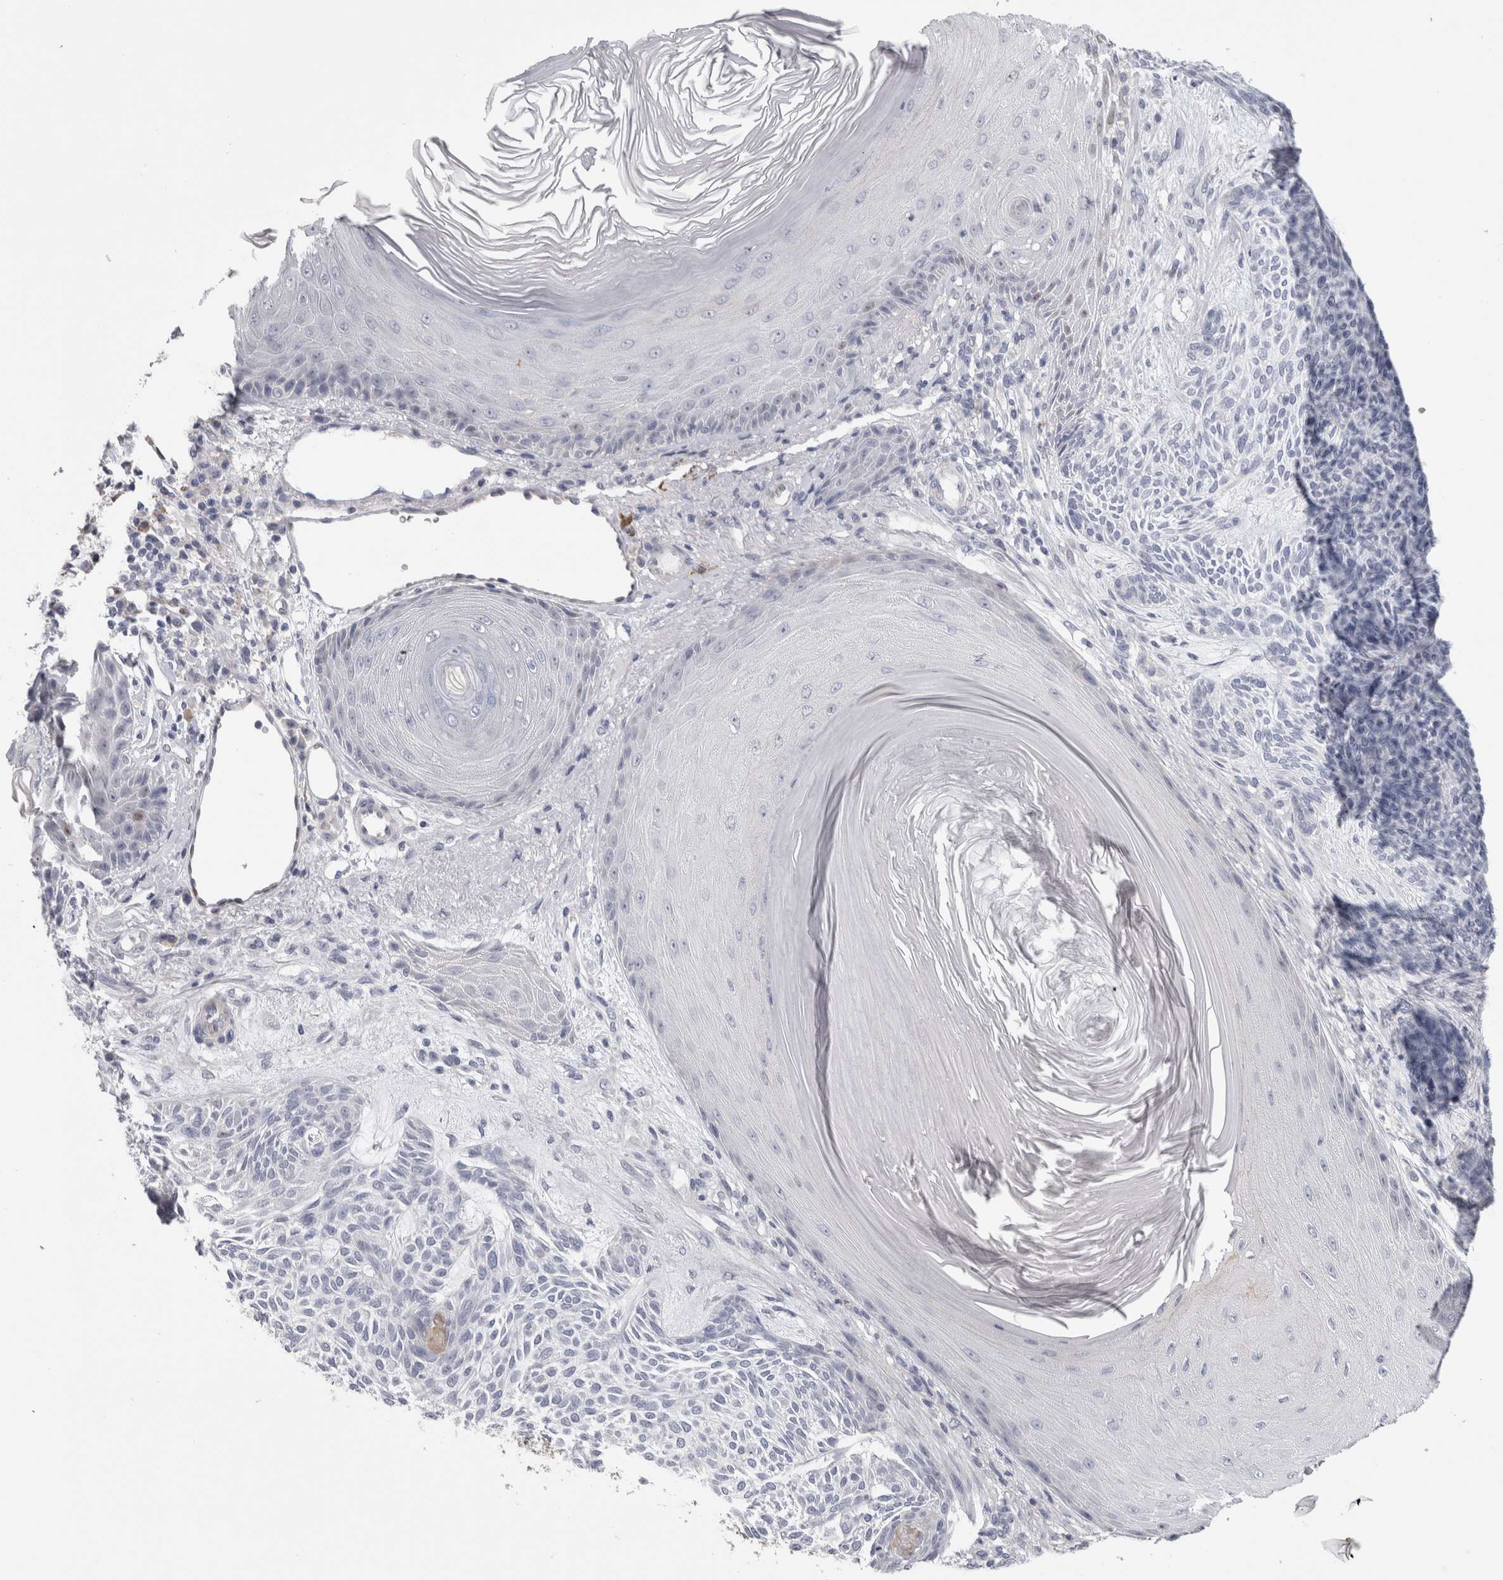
{"staining": {"intensity": "negative", "quantity": "none", "location": "none"}, "tissue": "skin cancer", "cell_type": "Tumor cells", "image_type": "cancer", "snomed": [{"axis": "morphology", "description": "Basal cell carcinoma"}, {"axis": "topography", "description": "Skin"}], "caption": "Immunohistochemical staining of skin cancer exhibits no significant staining in tumor cells.", "gene": "IL33", "patient": {"sex": "male", "age": 55}}